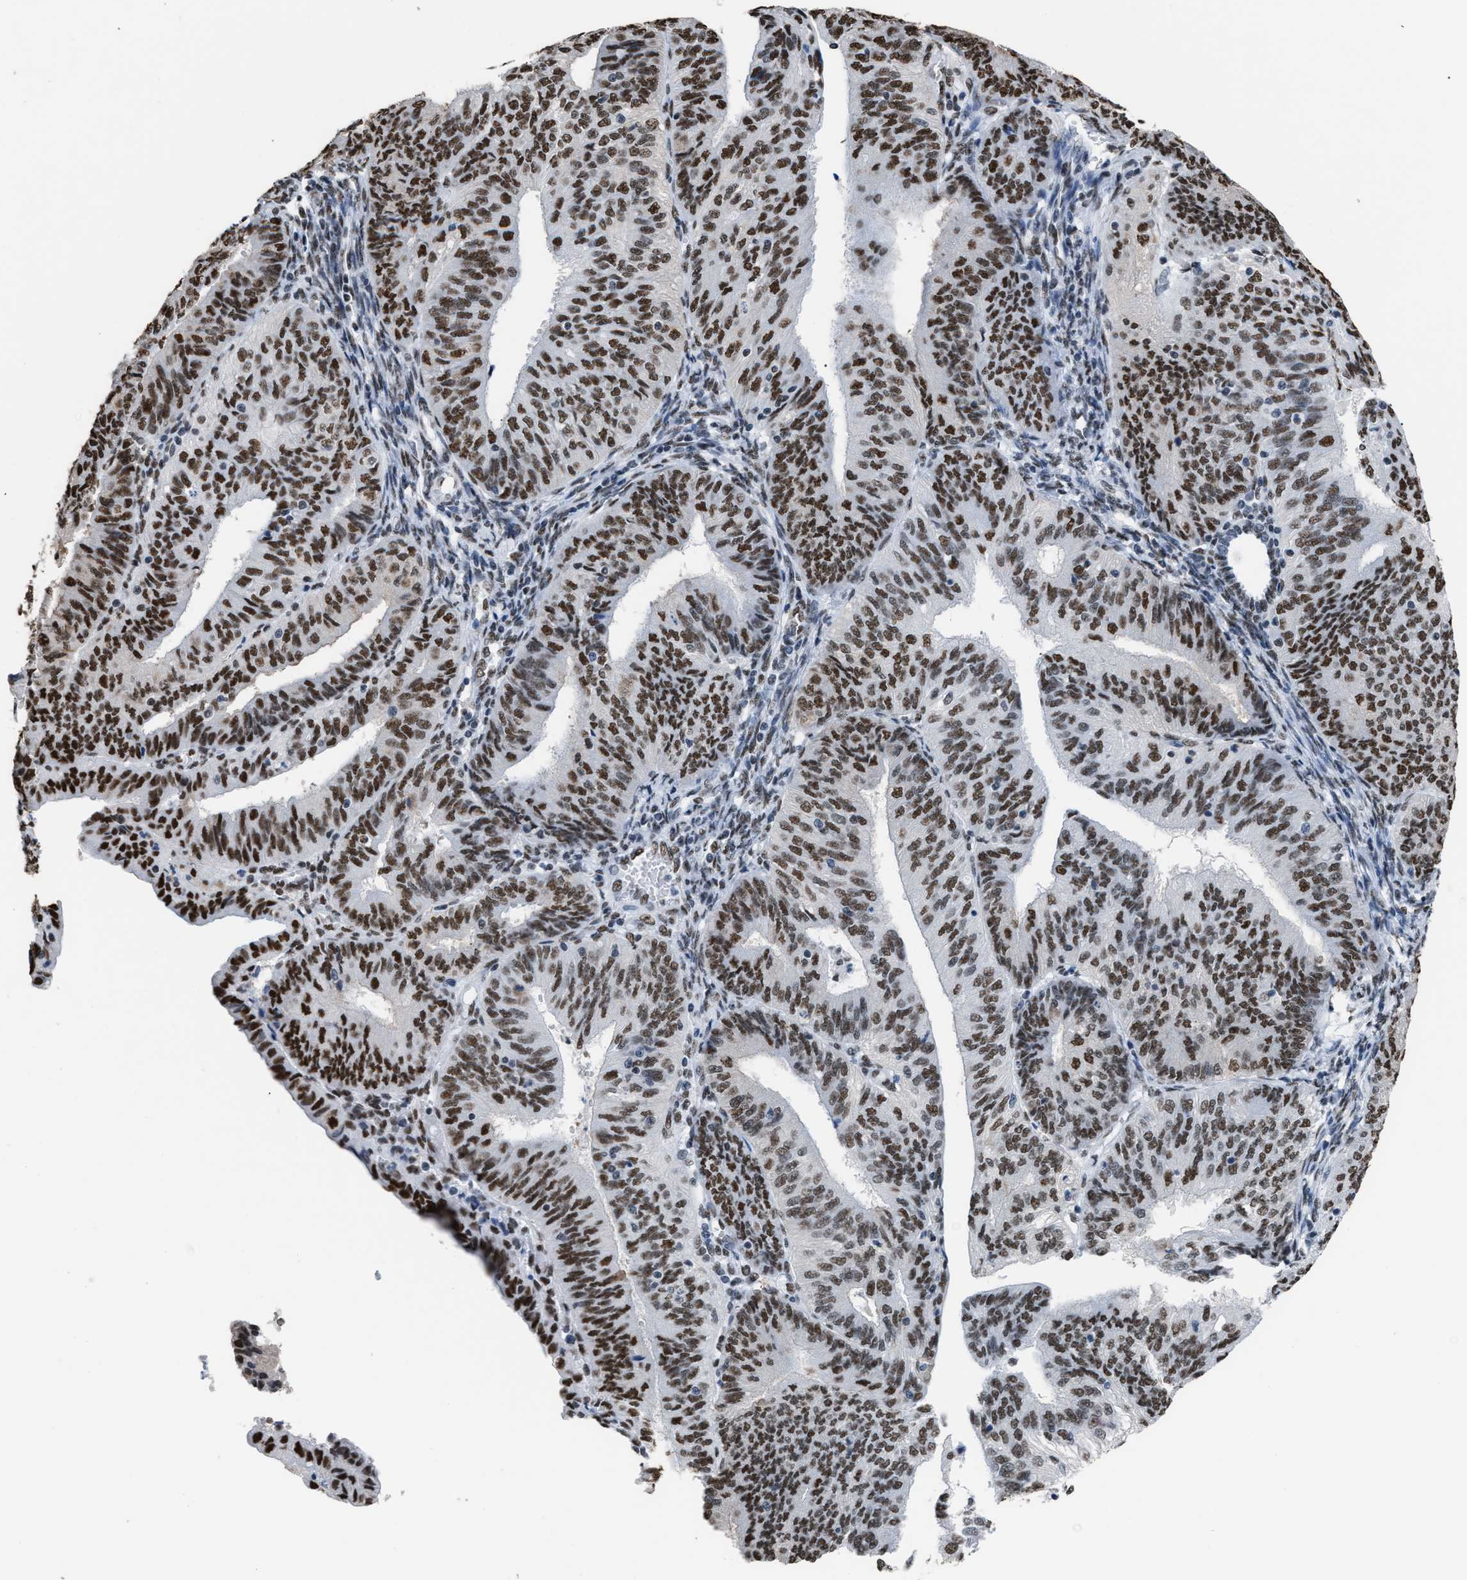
{"staining": {"intensity": "strong", "quantity": ">75%", "location": "nuclear"}, "tissue": "endometrial cancer", "cell_type": "Tumor cells", "image_type": "cancer", "snomed": [{"axis": "morphology", "description": "Adenocarcinoma, NOS"}, {"axis": "topography", "description": "Endometrium"}], "caption": "A high-resolution image shows immunohistochemistry staining of endometrial cancer (adenocarcinoma), which reveals strong nuclear staining in about >75% of tumor cells.", "gene": "CCAR2", "patient": {"sex": "female", "age": 58}}